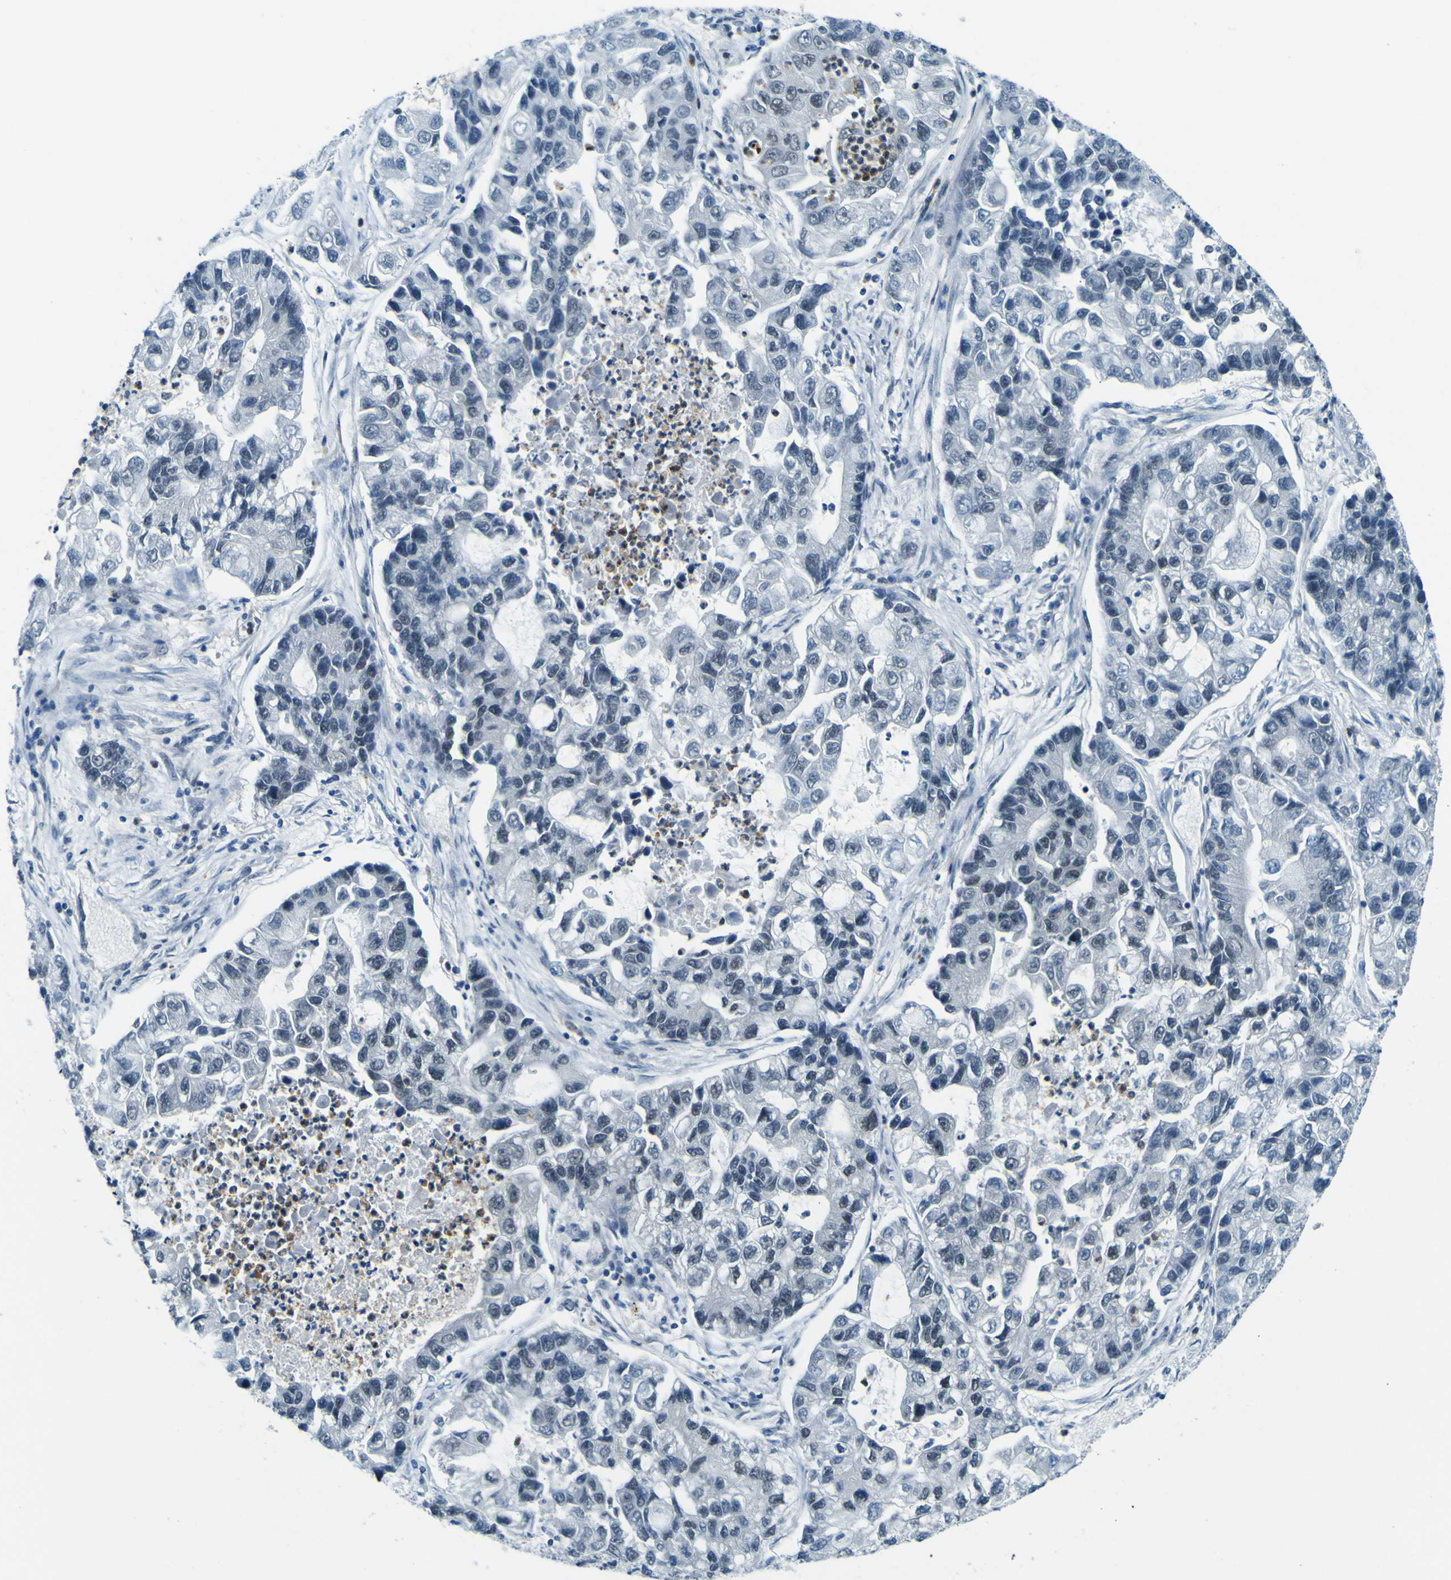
{"staining": {"intensity": "negative", "quantity": "none", "location": "none"}, "tissue": "lung cancer", "cell_type": "Tumor cells", "image_type": "cancer", "snomed": [{"axis": "morphology", "description": "Adenocarcinoma, NOS"}, {"axis": "topography", "description": "Lung"}], "caption": "Human lung cancer stained for a protein using IHC displays no expression in tumor cells.", "gene": "CEBPG", "patient": {"sex": "female", "age": 51}}